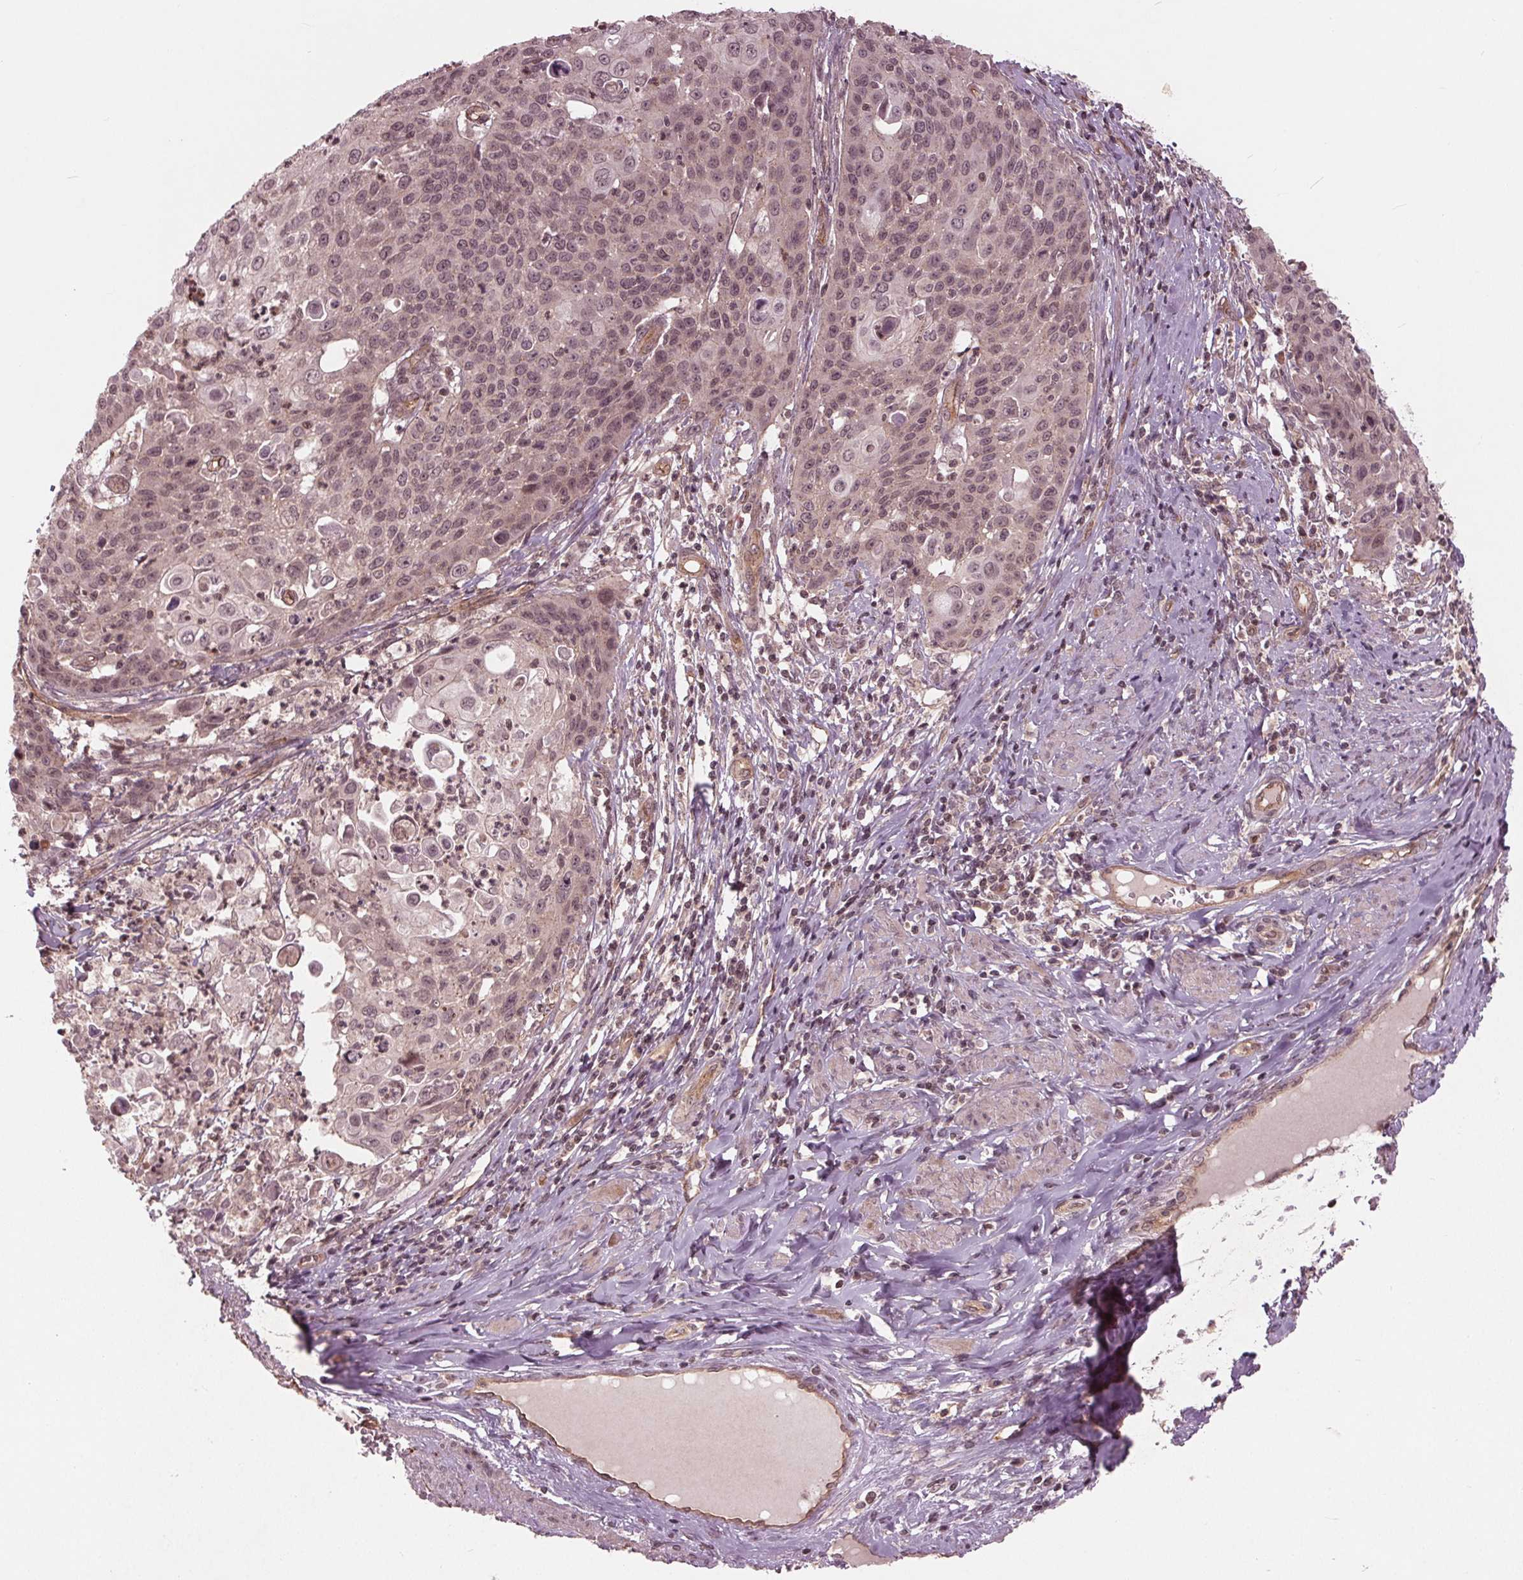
{"staining": {"intensity": "weak", "quantity": "<25%", "location": "nuclear"}, "tissue": "cervical cancer", "cell_type": "Tumor cells", "image_type": "cancer", "snomed": [{"axis": "morphology", "description": "Squamous cell carcinoma, NOS"}, {"axis": "topography", "description": "Cervix"}], "caption": "High magnification brightfield microscopy of squamous cell carcinoma (cervical) stained with DAB (brown) and counterstained with hematoxylin (blue): tumor cells show no significant expression. Brightfield microscopy of IHC stained with DAB (brown) and hematoxylin (blue), captured at high magnification.", "gene": "BTBD1", "patient": {"sex": "female", "age": 65}}